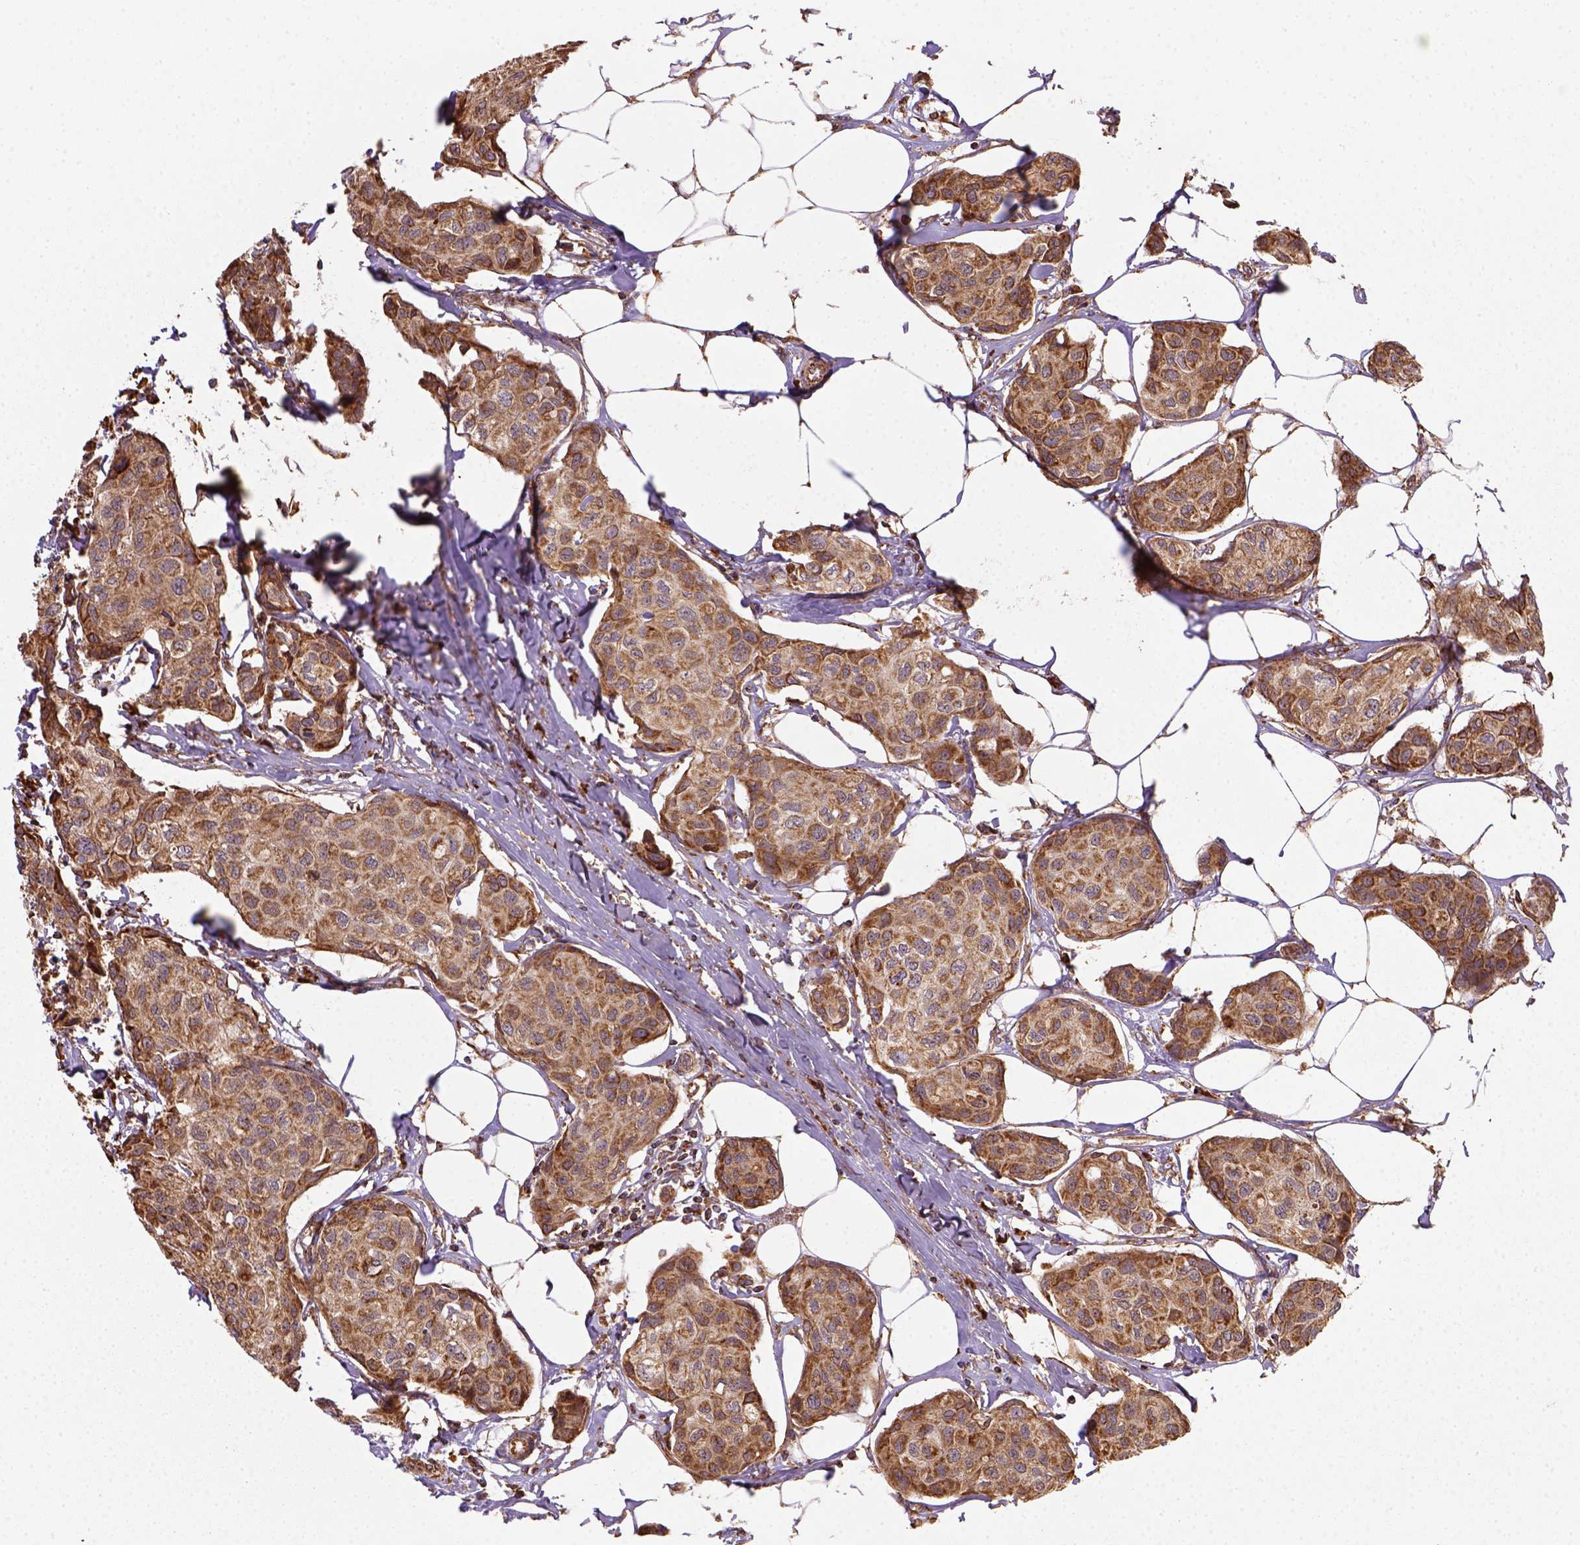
{"staining": {"intensity": "moderate", "quantity": ">75%", "location": "nuclear"}, "tissue": "breast cancer", "cell_type": "Tumor cells", "image_type": "cancer", "snomed": [{"axis": "morphology", "description": "Duct carcinoma"}, {"axis": "topography", "description": "Breast"}], "caption": "Moderate nuclear staining for a protein is appreciated in approximately >75% of tumor cells of breast cancer using immunohistochemistry (IHC).", "gene": "MAPK8IP3", "patient": {"sex": "female", "age": 80}}